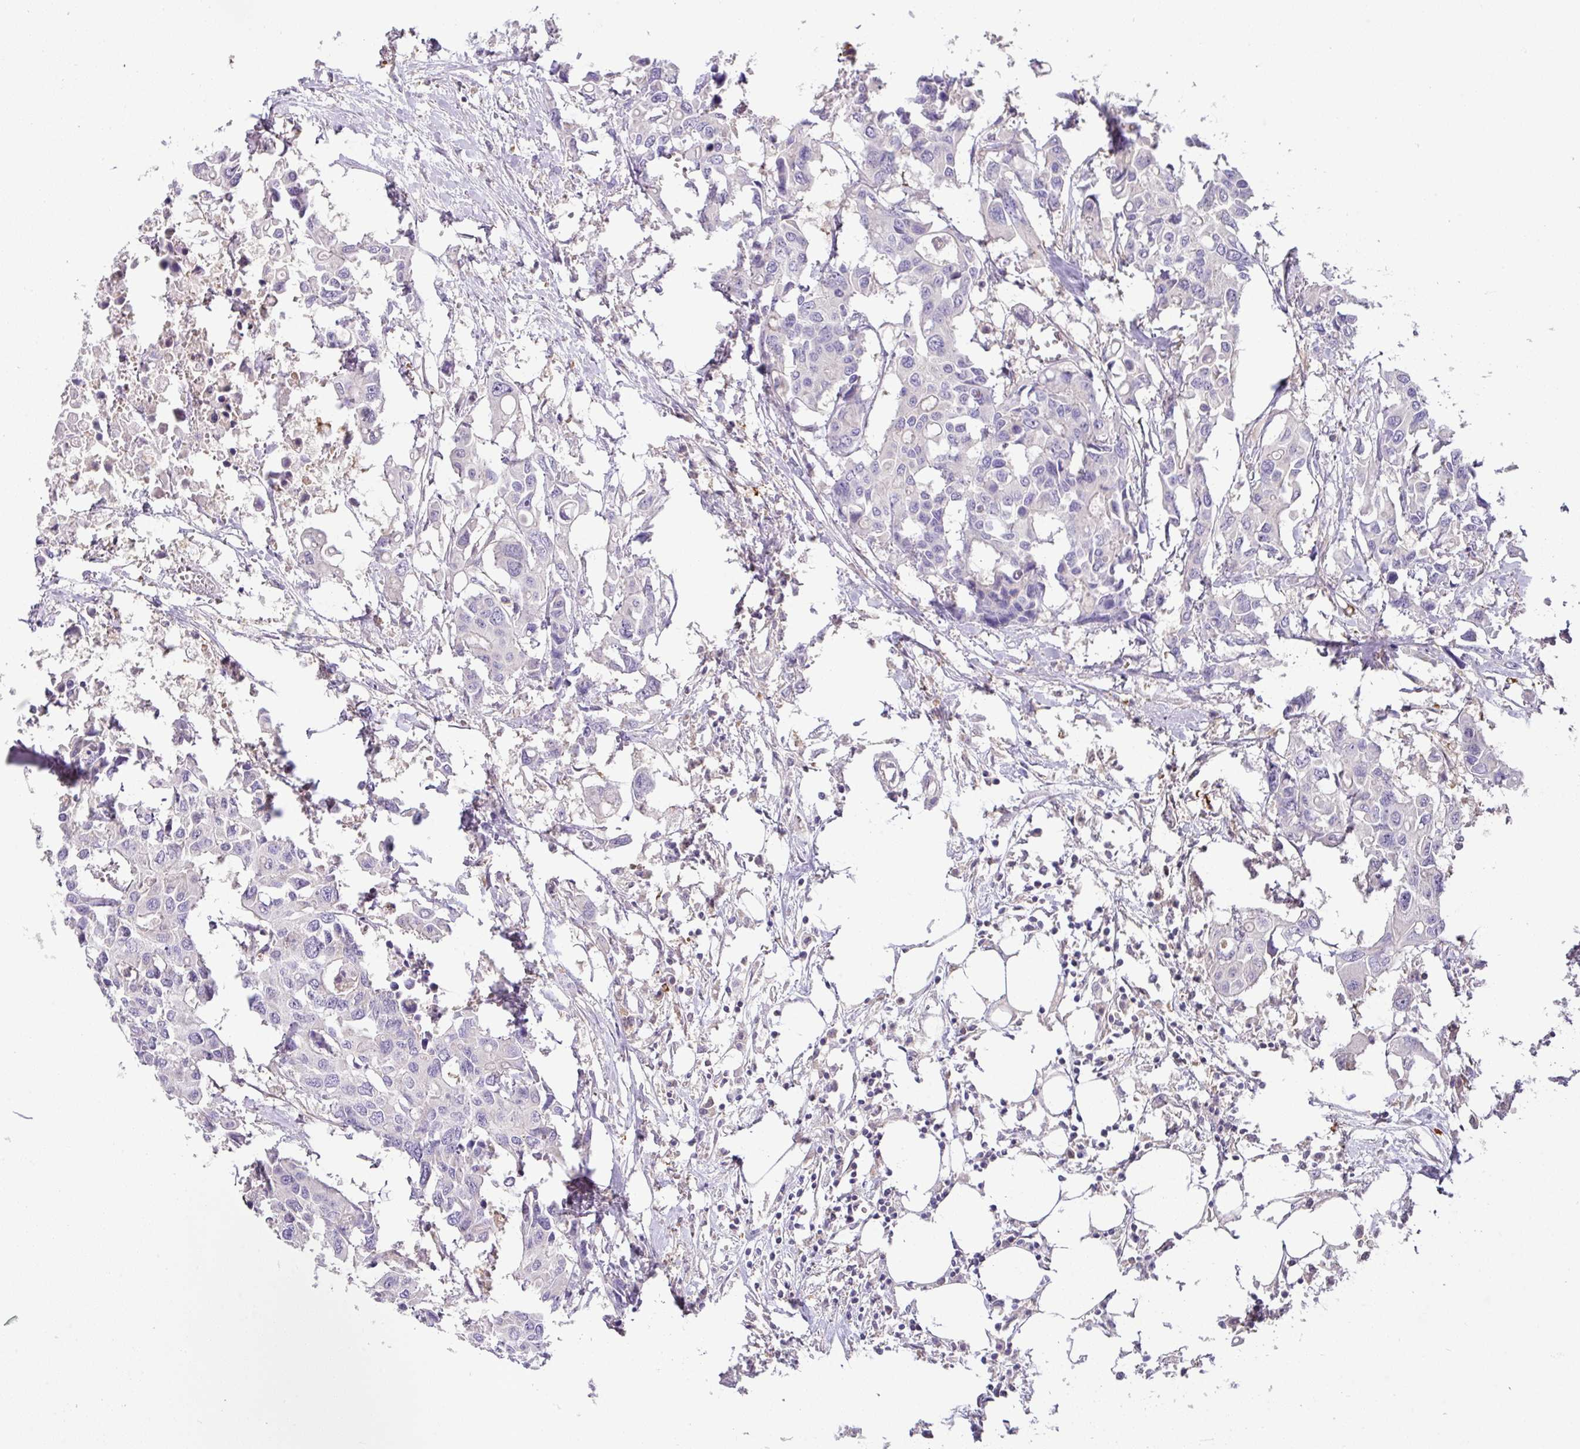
{"staining": {"intensity": "negative", "quantity": "none", "location": "none"}, "tissue": "colorectal cancer", "cell_type": "Tumor cells", "image_type": "cancer", "snomed": [{"axis": "morphology", "description": "Adenocarcinoma, NOS"}, {"axis": "topography", "description": "Colon"}], "caption": "A high-resolution histopathology image shows immunohistochemistry (IHC) staining of colorectal cancer (adenocarcinoma), which exhibits no significant expression in tumor cells.", "gene": "HOXC13", "patient": {"sex": "male", "age": 77}}